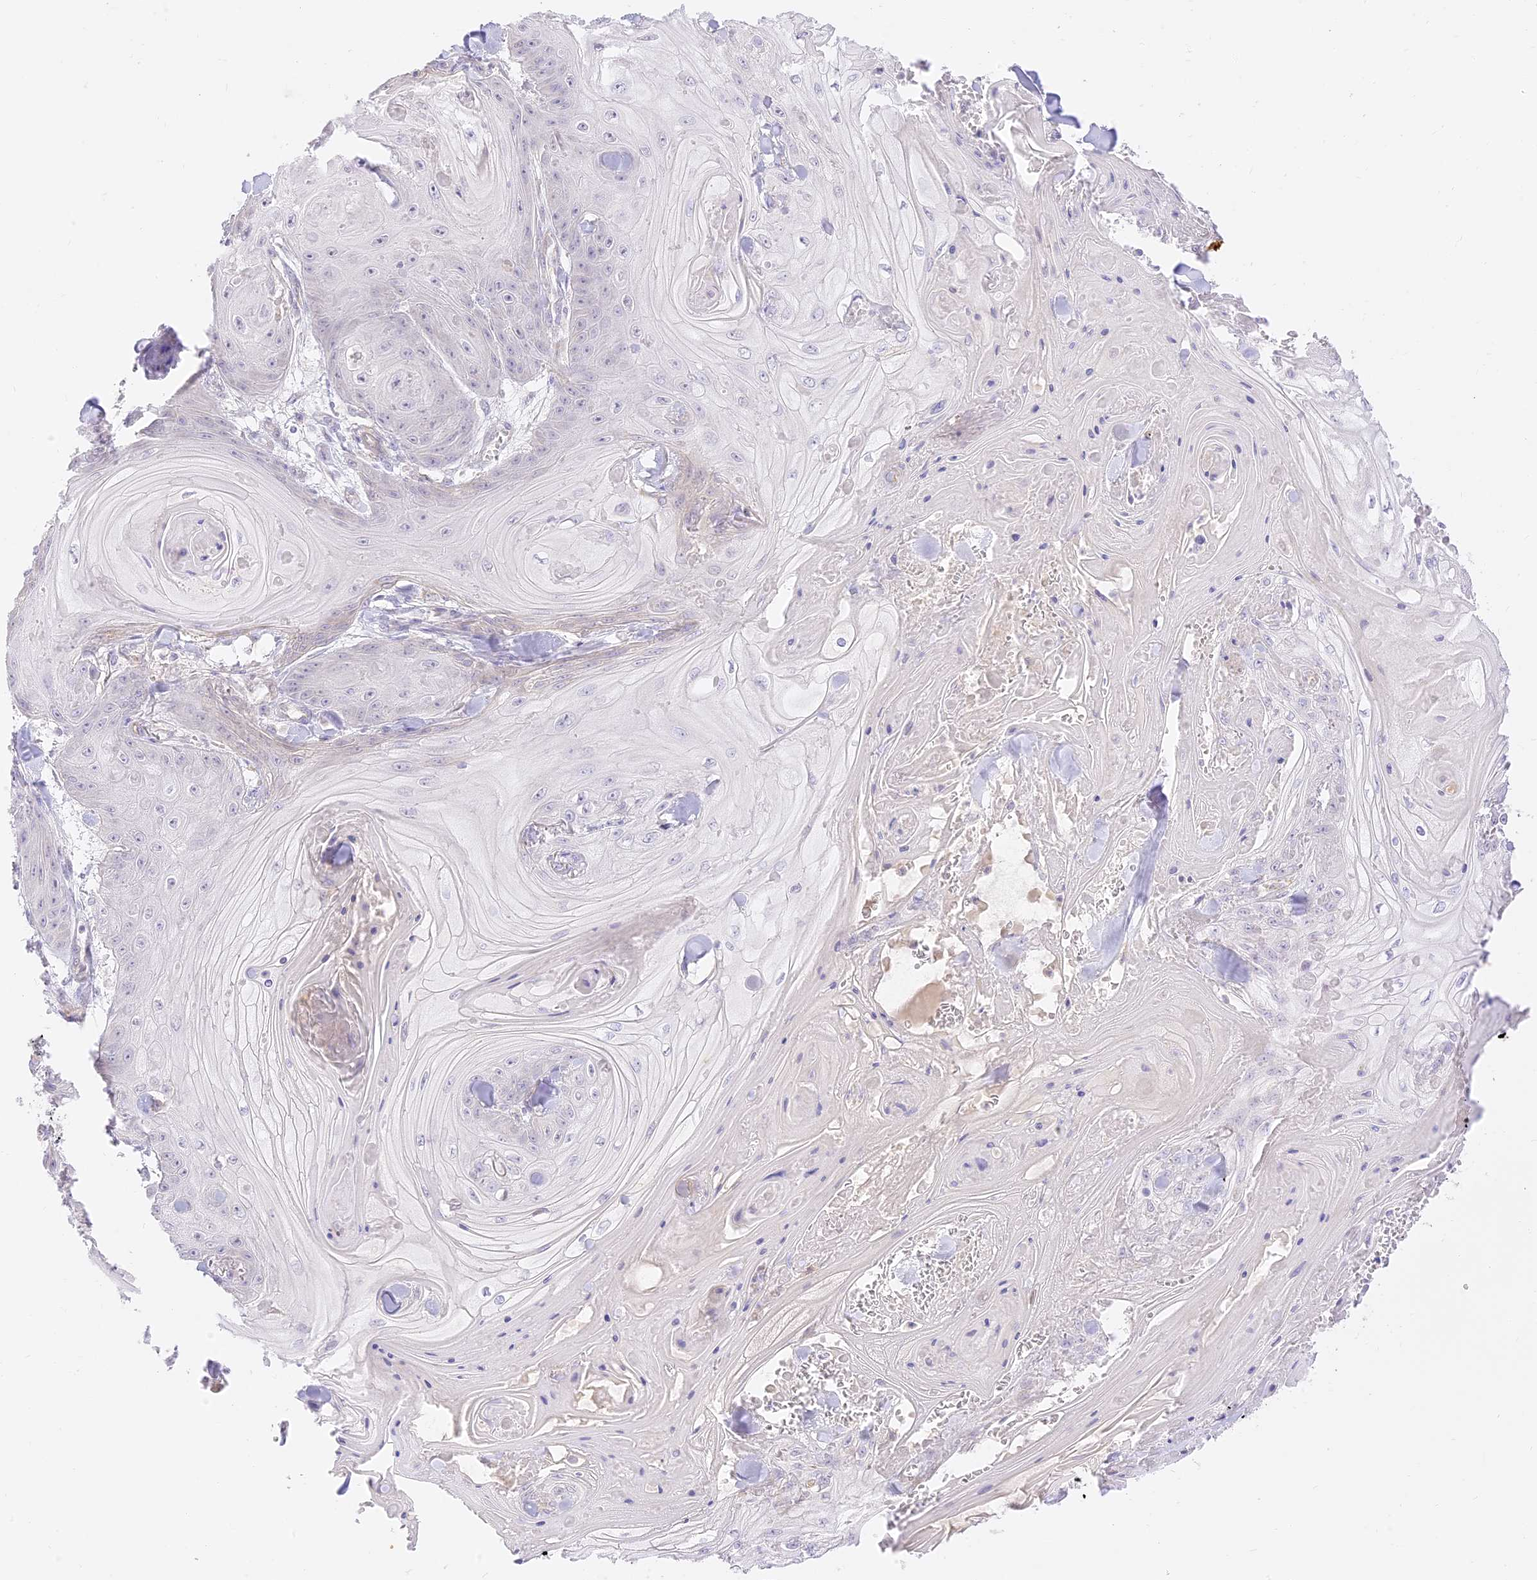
{"staining": {"intensity": "negative", "quantity": "none", "location": "none"}, "tissue": "skin cancer", "cell_type": "Tumor cells", "image_type": "cancer", "snomed": [{"axis": "morphology", "description": "Squamous cell carcinoma, NOS"}, {"axis": "topography", "description": "Skin"}], "caption": "An immunohistochemistry micrograph of squamous cell carcinoma (skin) is shown. There is no staining in tumor cells of squamous cell carcinoma (skin).", "gene": "LRRC15", "patient": {"sex": "male", "age": 74}}